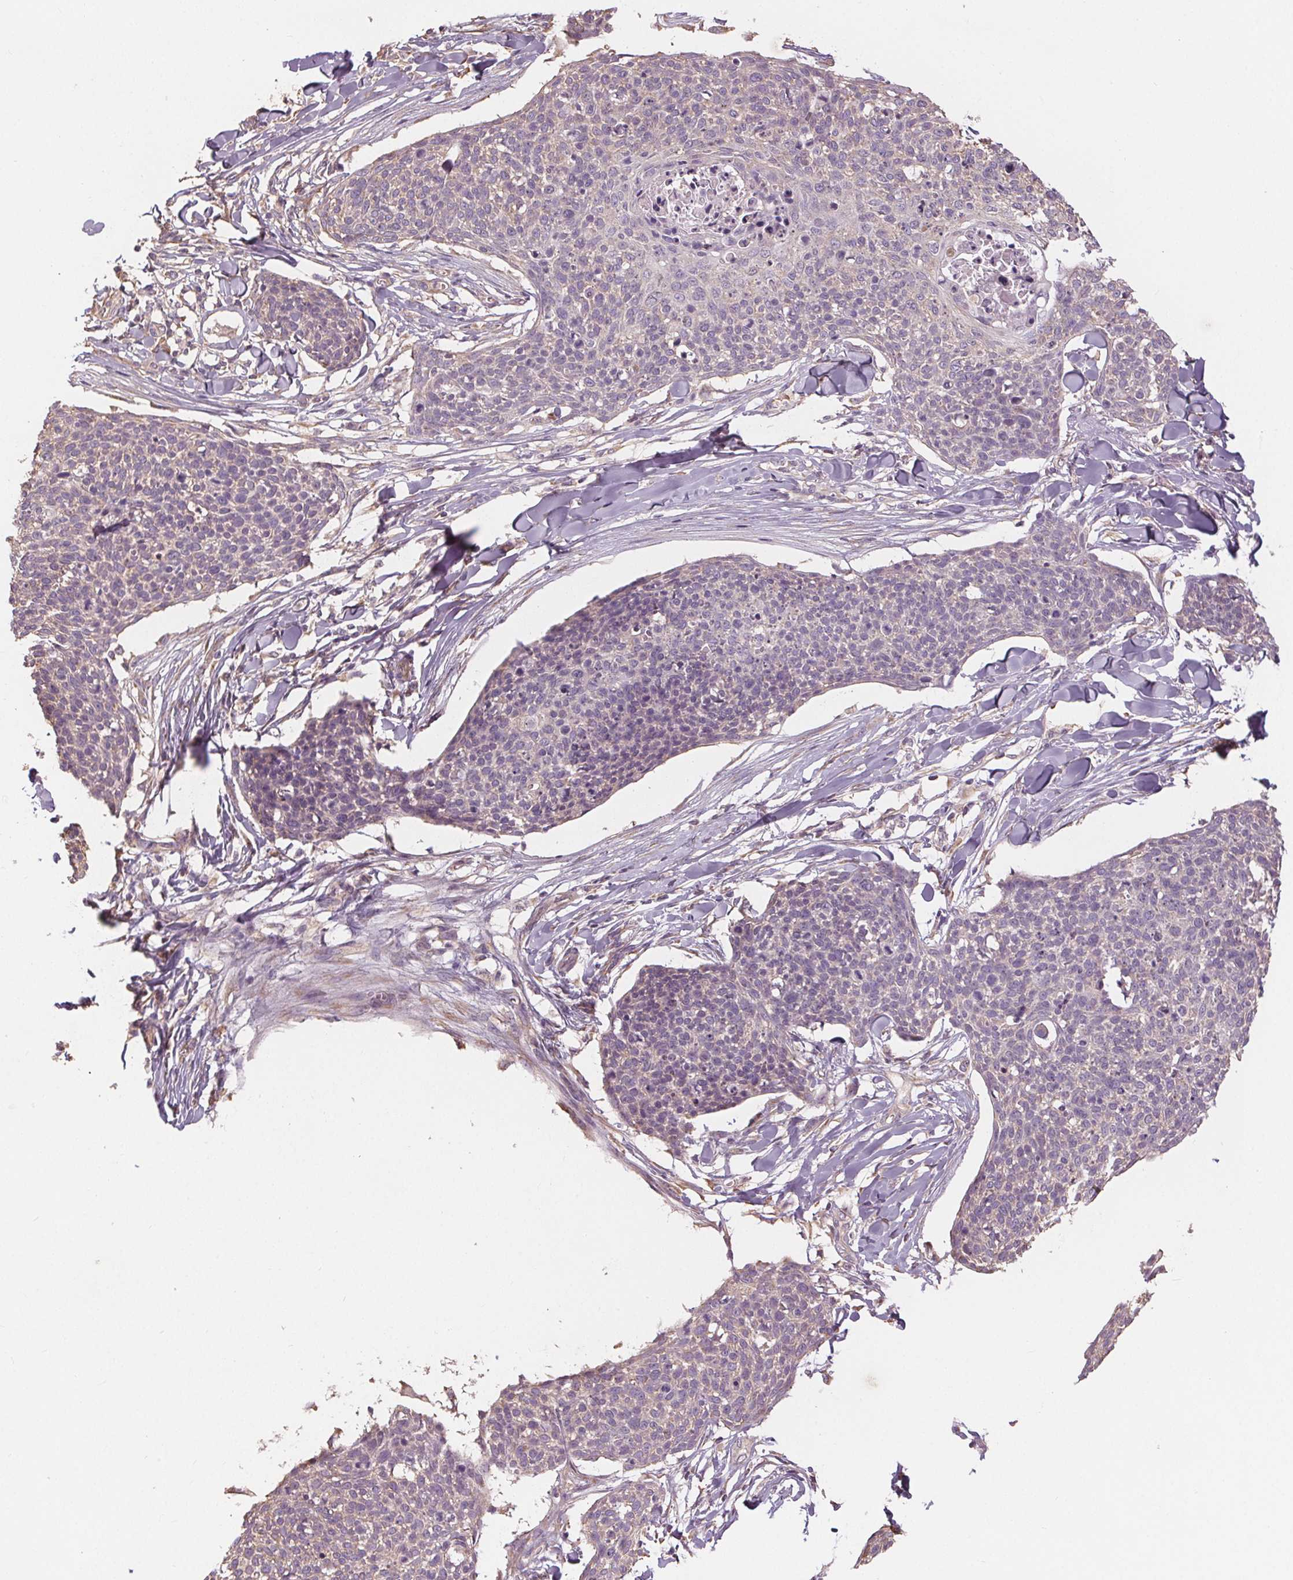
{"staining": {"intensity": "negative", "quantity": "none", "location": "none"}, "tissue": "skin cancer", "cell_type": "Tumor cells", "image_type": "cancer", "snomed": [{"axis": "morphology", "description": "Squamous cell carcinoma, NOS"}, {"axis": "topography", "description": "Skin"}, {"axis": "topography", "description": "Vulva"}], "caption": "DAB (3,3'-diaminobenzidine) immunohistochemical staining of human squamous cell carcinoma (skin) shows no significant expression in tumor cells.", "gene": "TMEM80", "patient": {"sex": "female", "age": 75}}